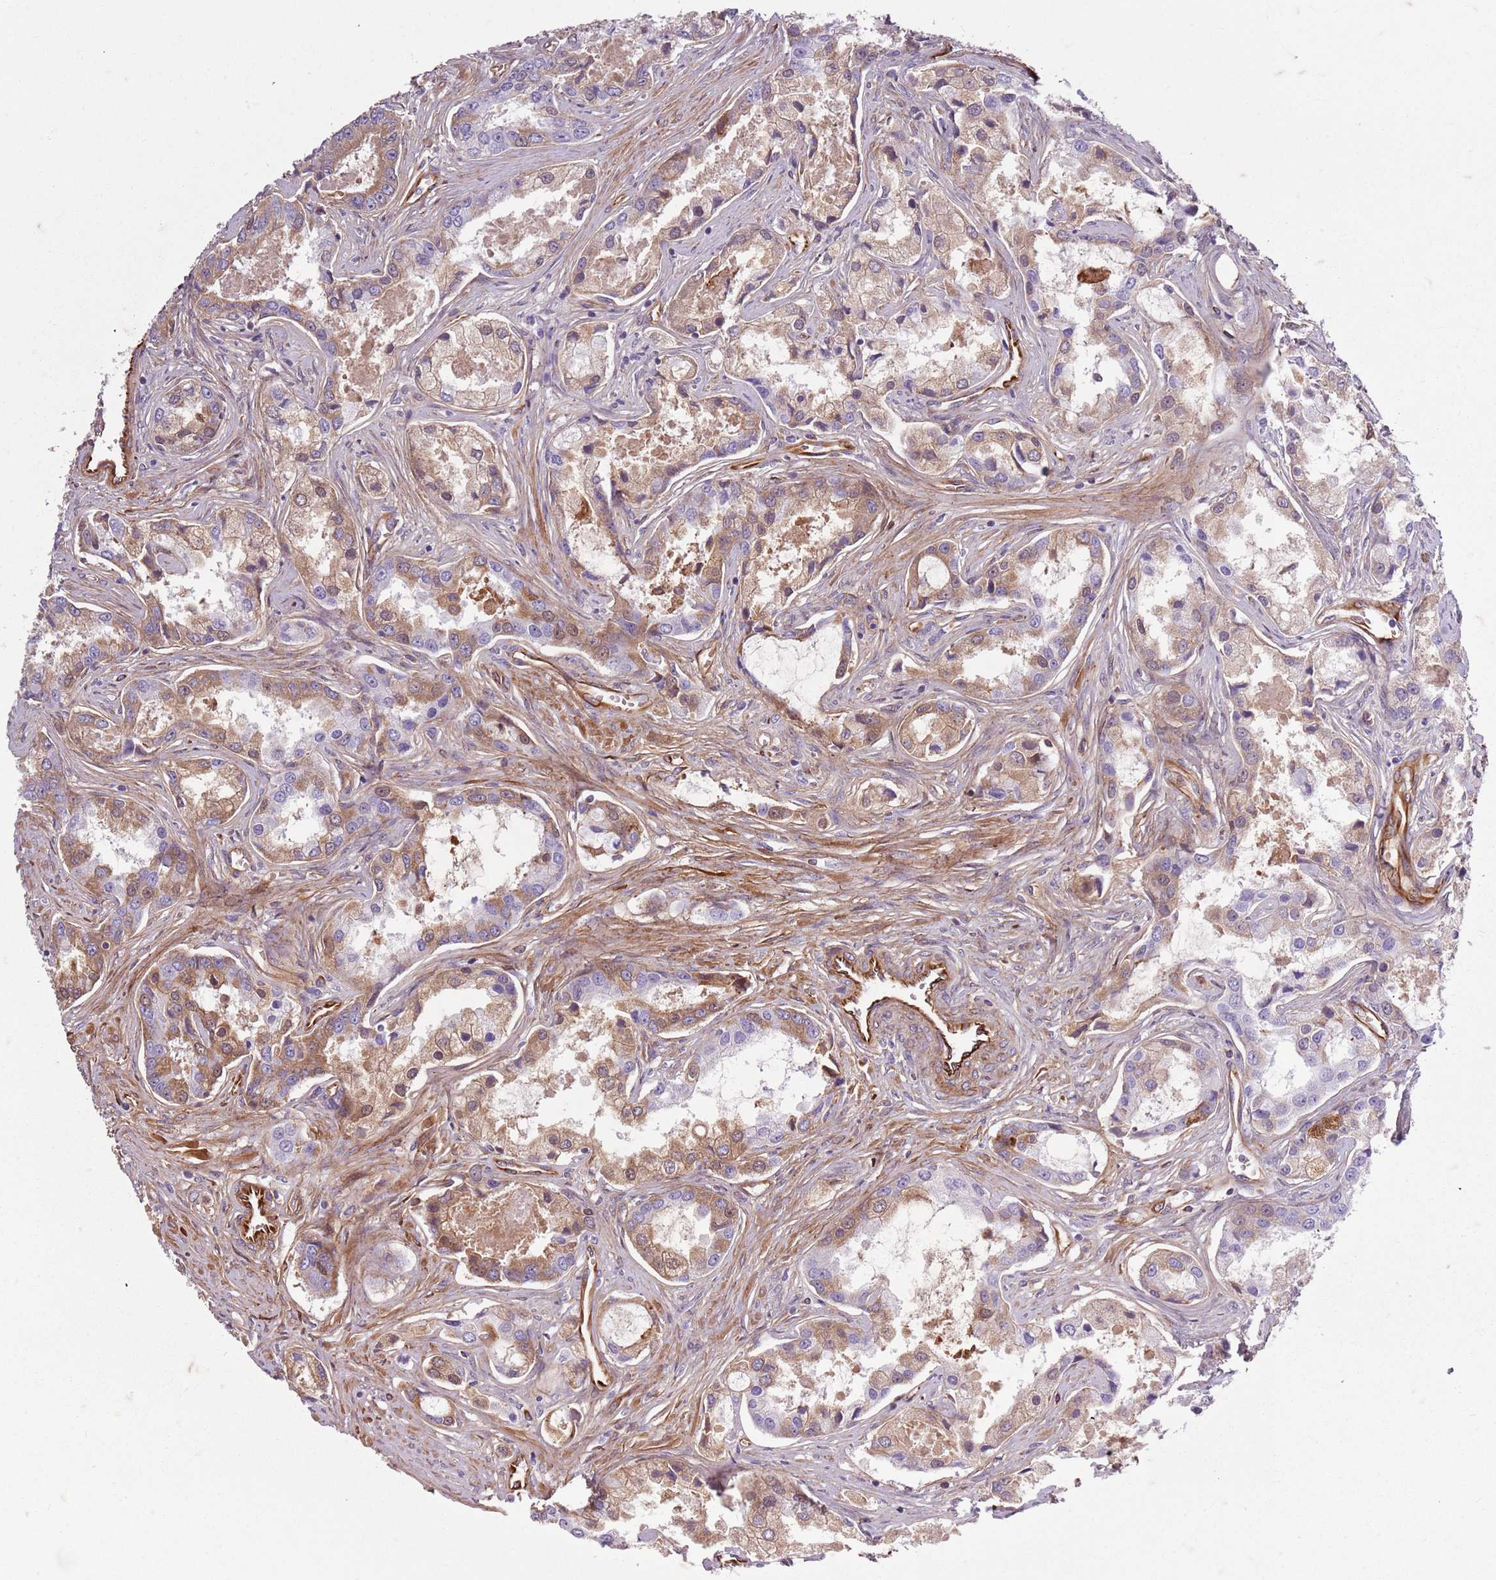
{"staining": {"intensity": "weak", "quantity": "25%-75%", "location": "cytoplasmic/membranous"}, "tissue": "prostate cancer", "cell_type": "Tumor cells", "image_type": "cancer", "snomed": [{"axis": "morphology", "description": "Adenocarcinoma, Low grade"}, {"axis": "topography", "description": "Prostate"}], "caption": "Tumor cells show low levels of weak cytoplasmic/membranous expression in approximately 25%-75% of cells in prostate cancer.", "gene": "TAS2R38", "patient": {"sex": "male", "age": 68}}